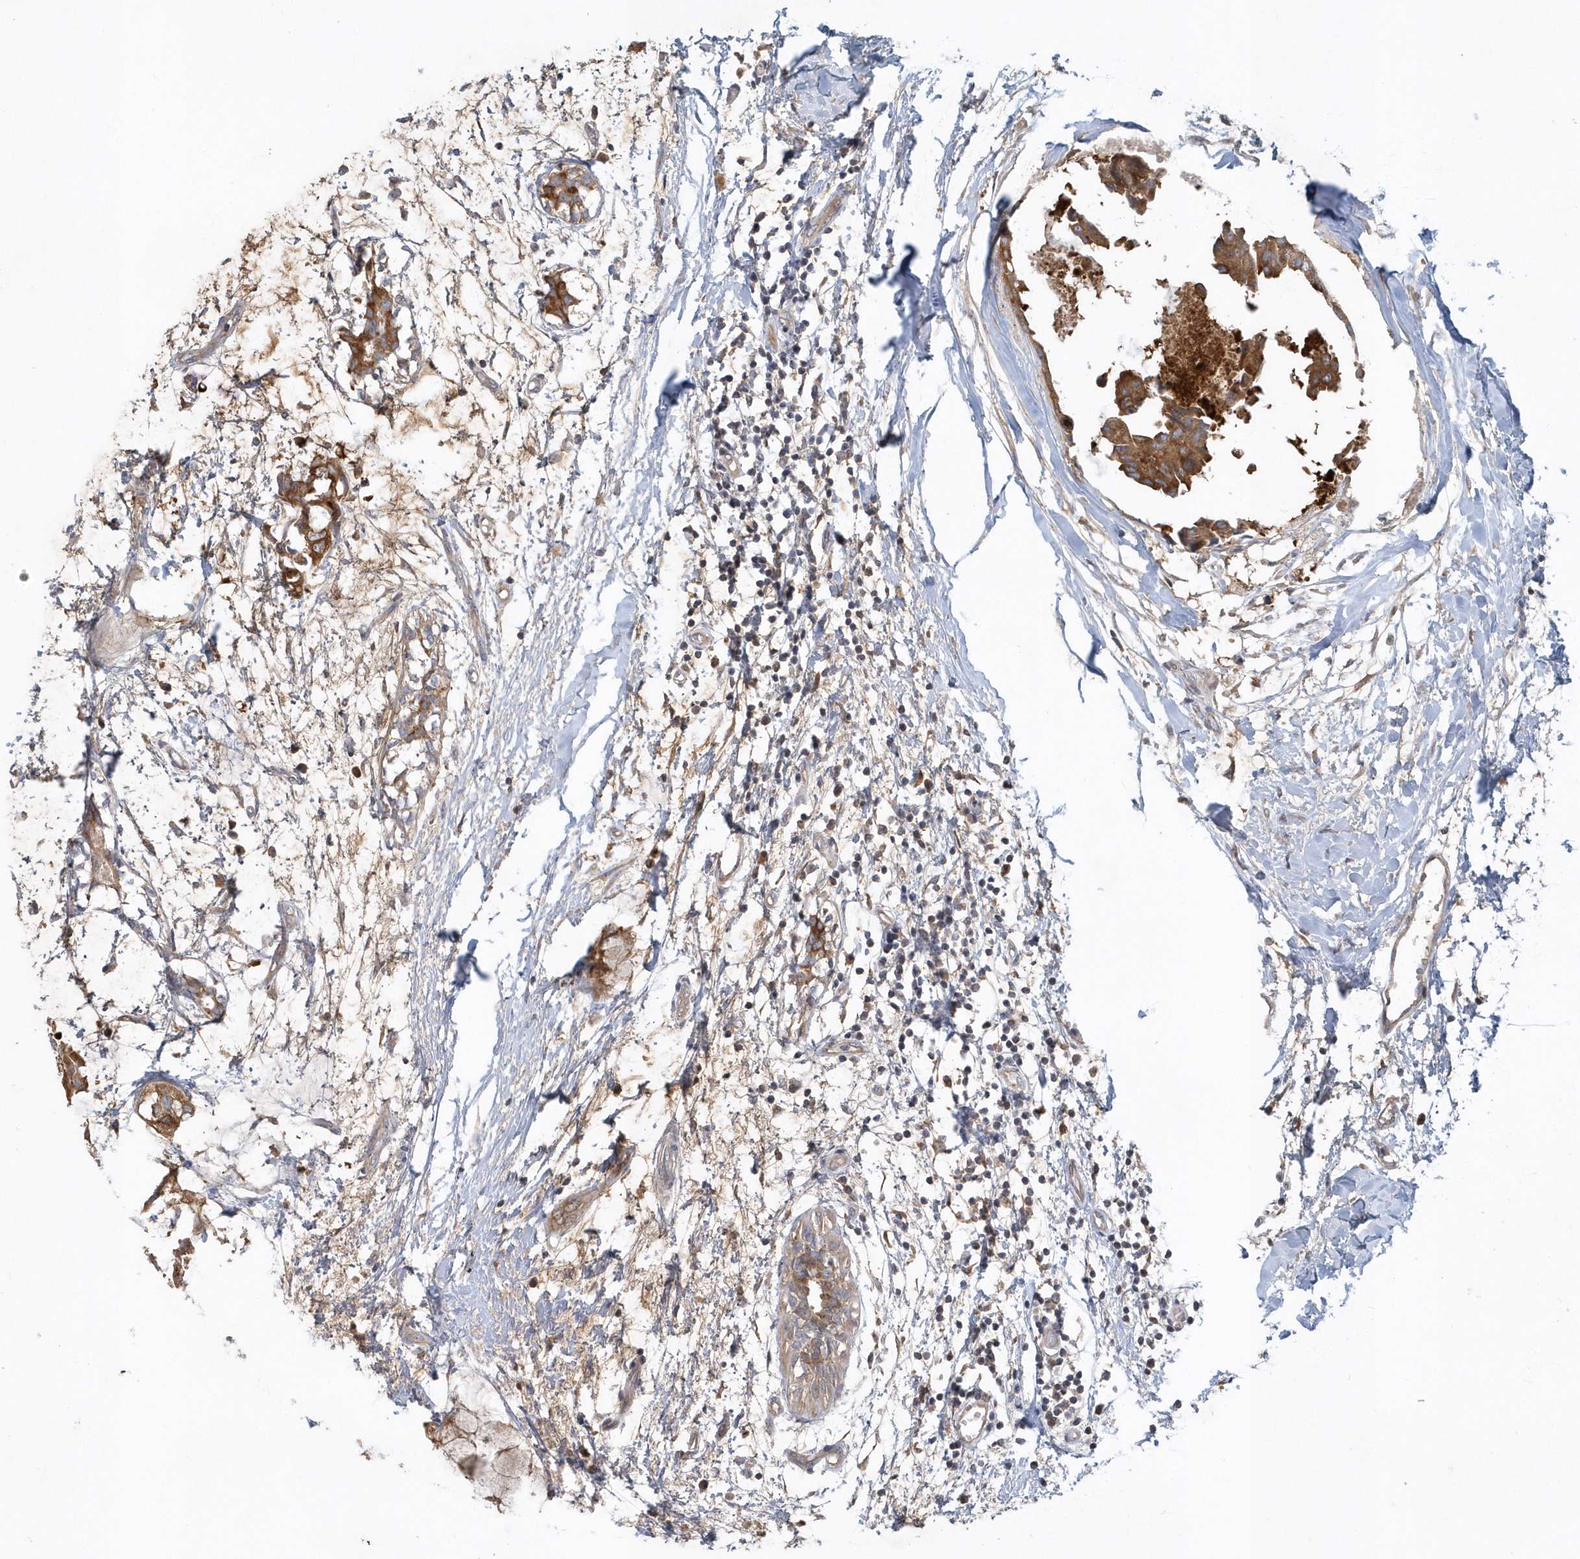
{"staining": {"intensity": "strong", "quantity": ">75%", "location": "cytoplasmic/membranous"}, "tissue": "breast cancer", "cell_type": "Tumor cells", "image_type": "cancer", "snomed": [{"axis": "morphology", "description": "Duct carcinoma"}, {"axis": "topography", "description": "Breast"}], "caption": "Human intraductal carcinoma (breast) stained with a brown dye exhibits strong cytoplasmic/membranous positive staining in approximately >75% of tumor cells.", "gene": "TRAIP", "patient": {"sex": "female", "age": 40}}